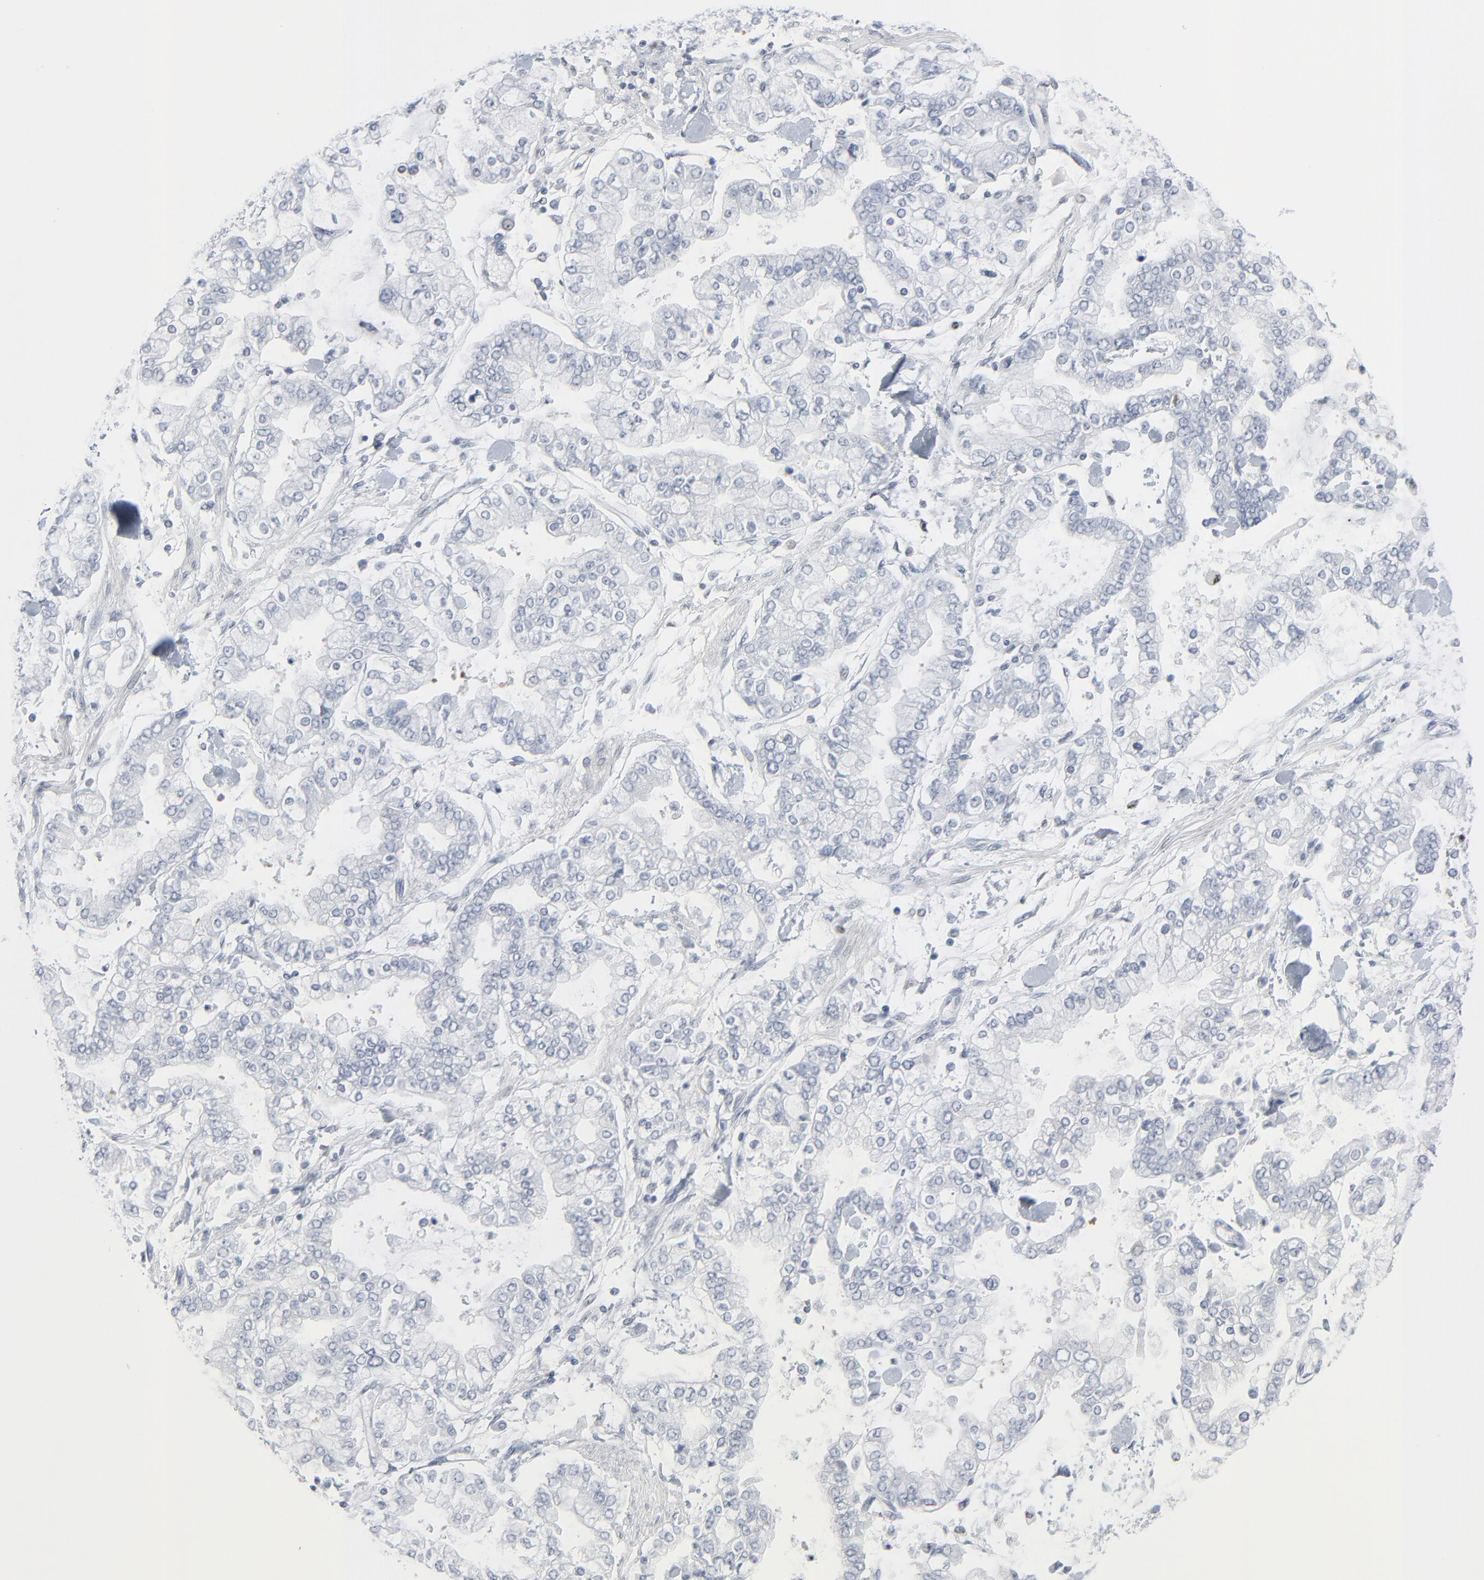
{"staining": {"intensity": "negative", "quantity": "none", "location": "none"}, "tissue": "stomach cancer", "cell_type": "Tumor cells", "image_type": "cancer", "snomed": [{"axis": "morphology", "description": "Normal tissue, NOS"}, {"axis": "morphology", "description": "Adenocarcinoma, NOS"}, {"axis": "topography", "description": "Stomach, upper"}, {"axis": "topography", "description": "Stomach"}], "caption": "The micrograph demonstrates no significant positivity in tumor cells of stomach adenocarcinoma.", "gene": "MITF", "patient": {"sex": "male", "age": 76}}